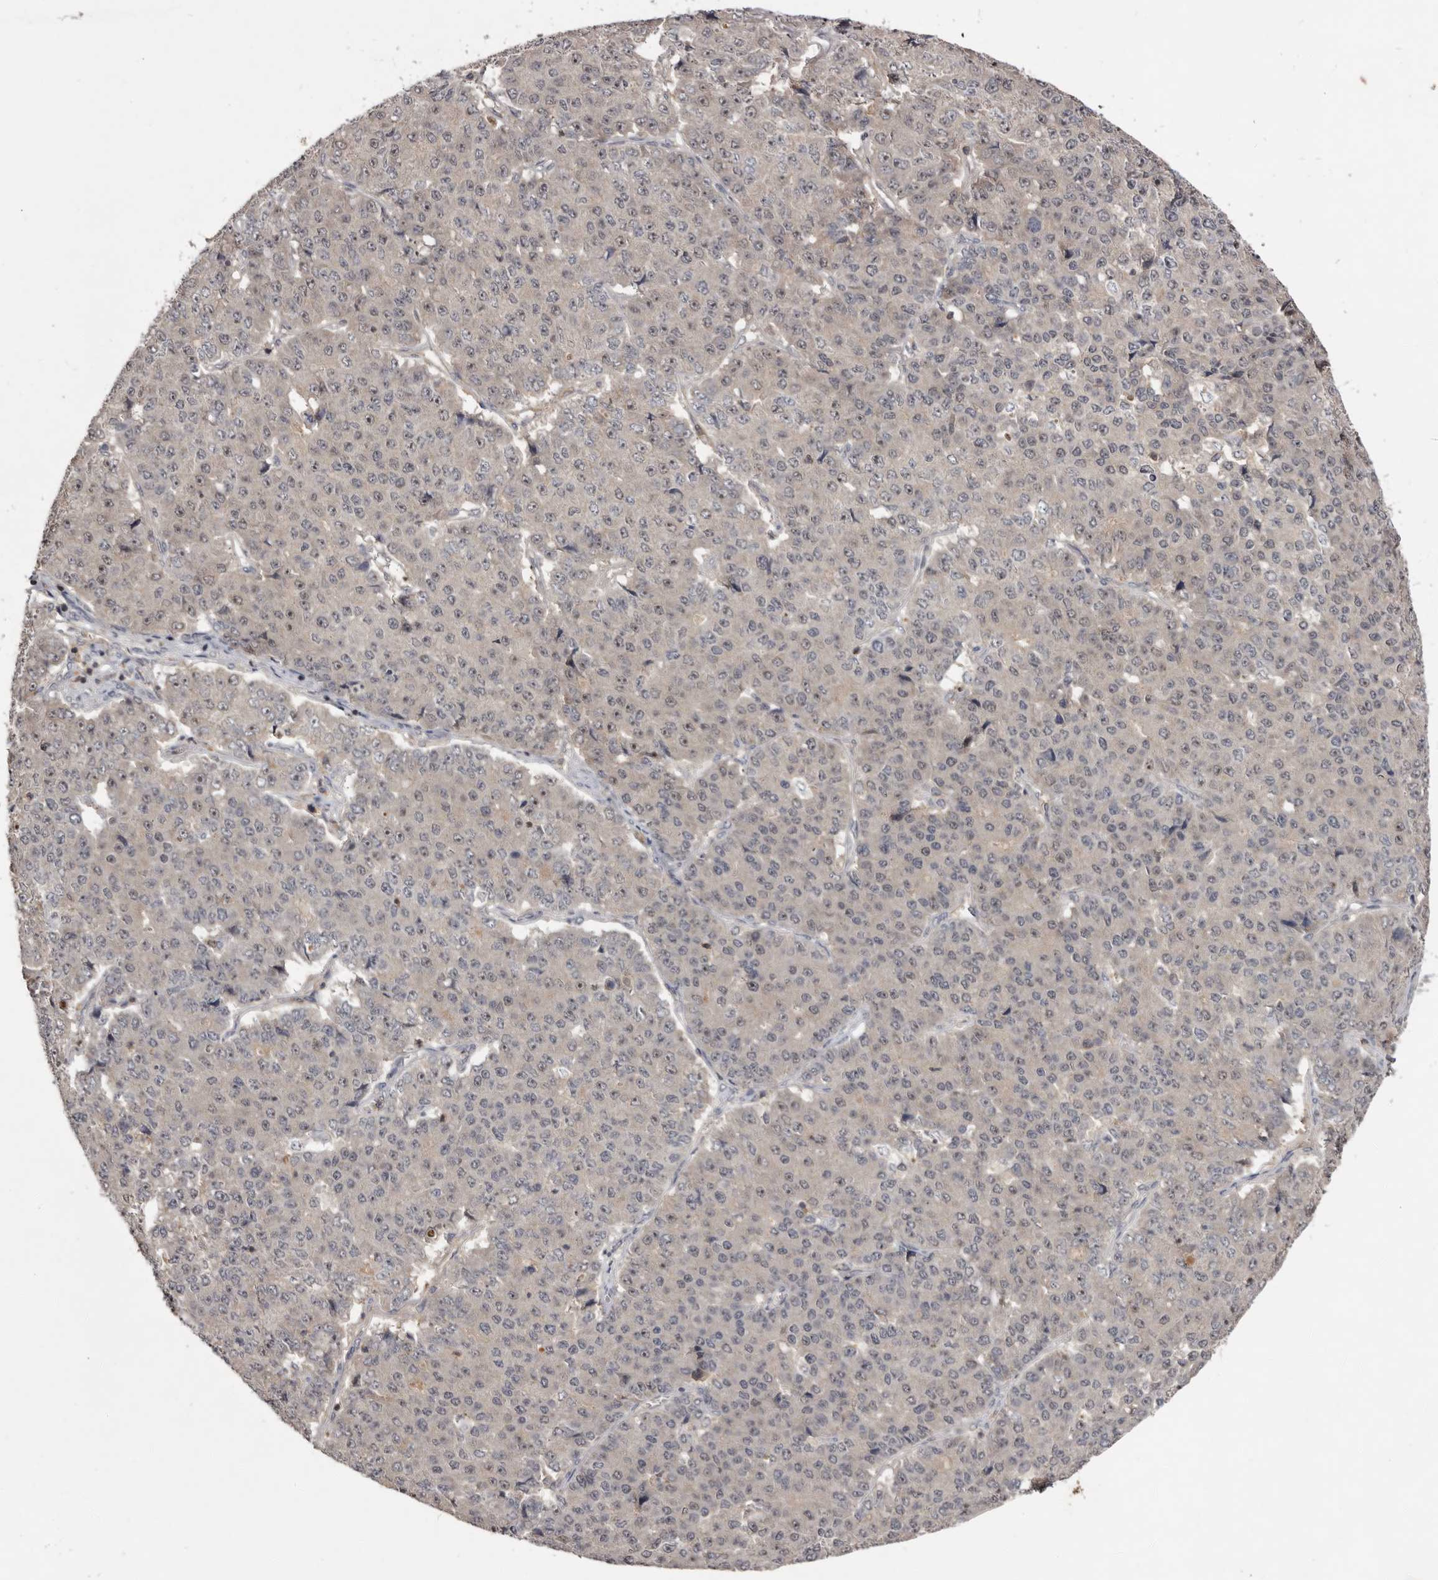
{"staining": {"intensity": "negative", "quantity": "none", "location": "none"}, "tissue": "pancreatic cancer", "cell_type": "Tumor cells", "image_type": "cancer", "snomed": [{"axis": "morphology", "description": "Adenocarcinoma, NOS"}, {"axis": "topography", "description": "Pancreas"}], "caption": "Immunohistochemistry of adenocarcinoma (pancreatic) displays no staining in tumor cells.", "gene": "TTC39A", "patient": {"sex": "male", "age": 50}}